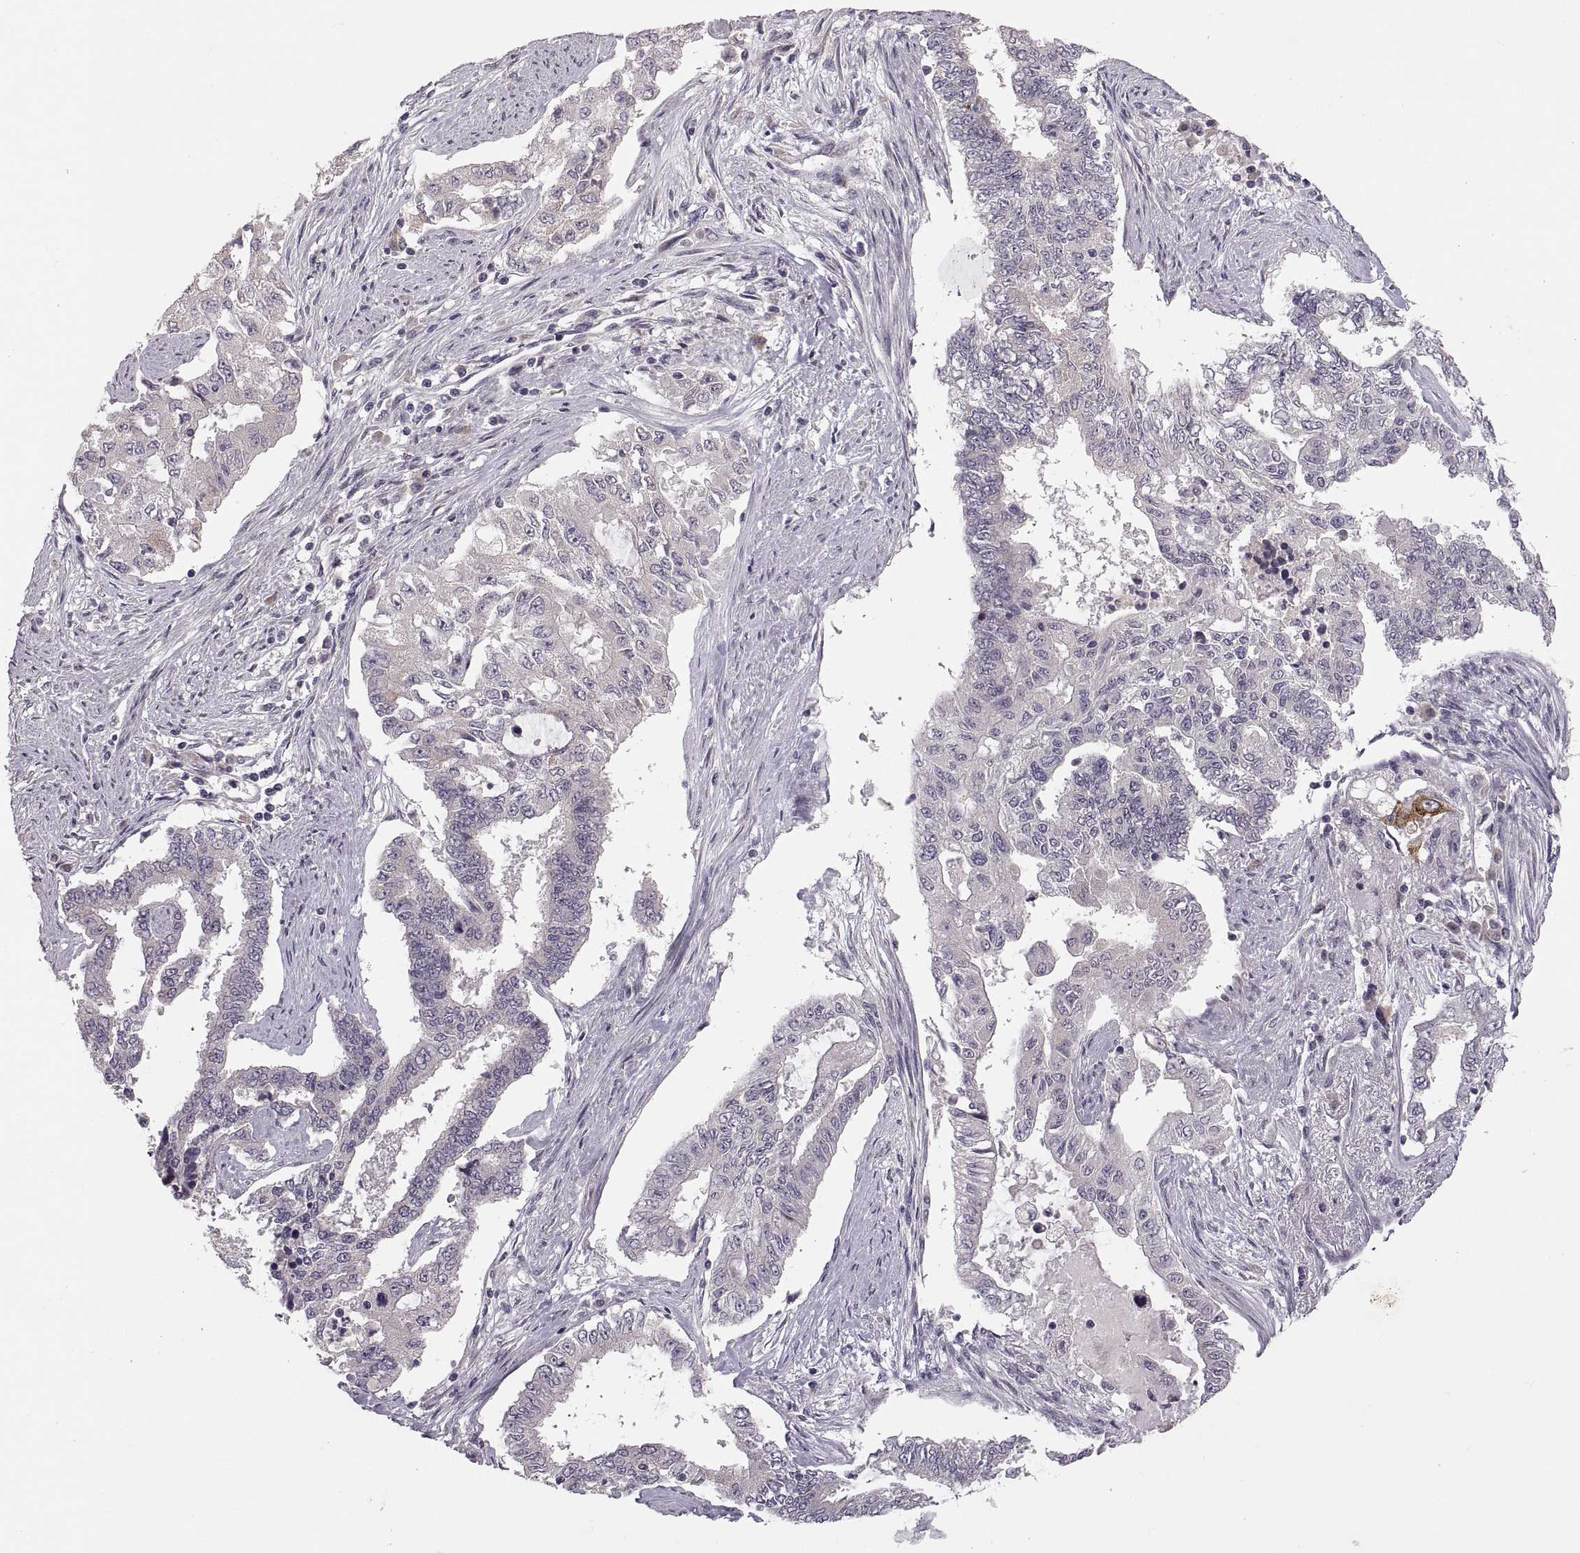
{"staining": {"intensity": "negative", "quantity": "none", "location": "none"}, "tissue": "endometrial cancer", "cell_type": "Tumor cells", "image_type": "cancer", "snomed": [{"axis": "morphology", "description": "Adenocarcinoma, NOS"}, {"axis": "topography", "description": "Uterus"}], "caption": "Immunohistochemistry (IHC) photomicrograph of human endometrial cancer (adenocarcinoma) stained for a protein (brown), which exhibits no expression in tumor cells. (Brightfield microscopy of DAB immunohistochemistry (IHC) at high magnification).", "gene": "HMGCR", "patient": {"sex": "female", "age": 59}}